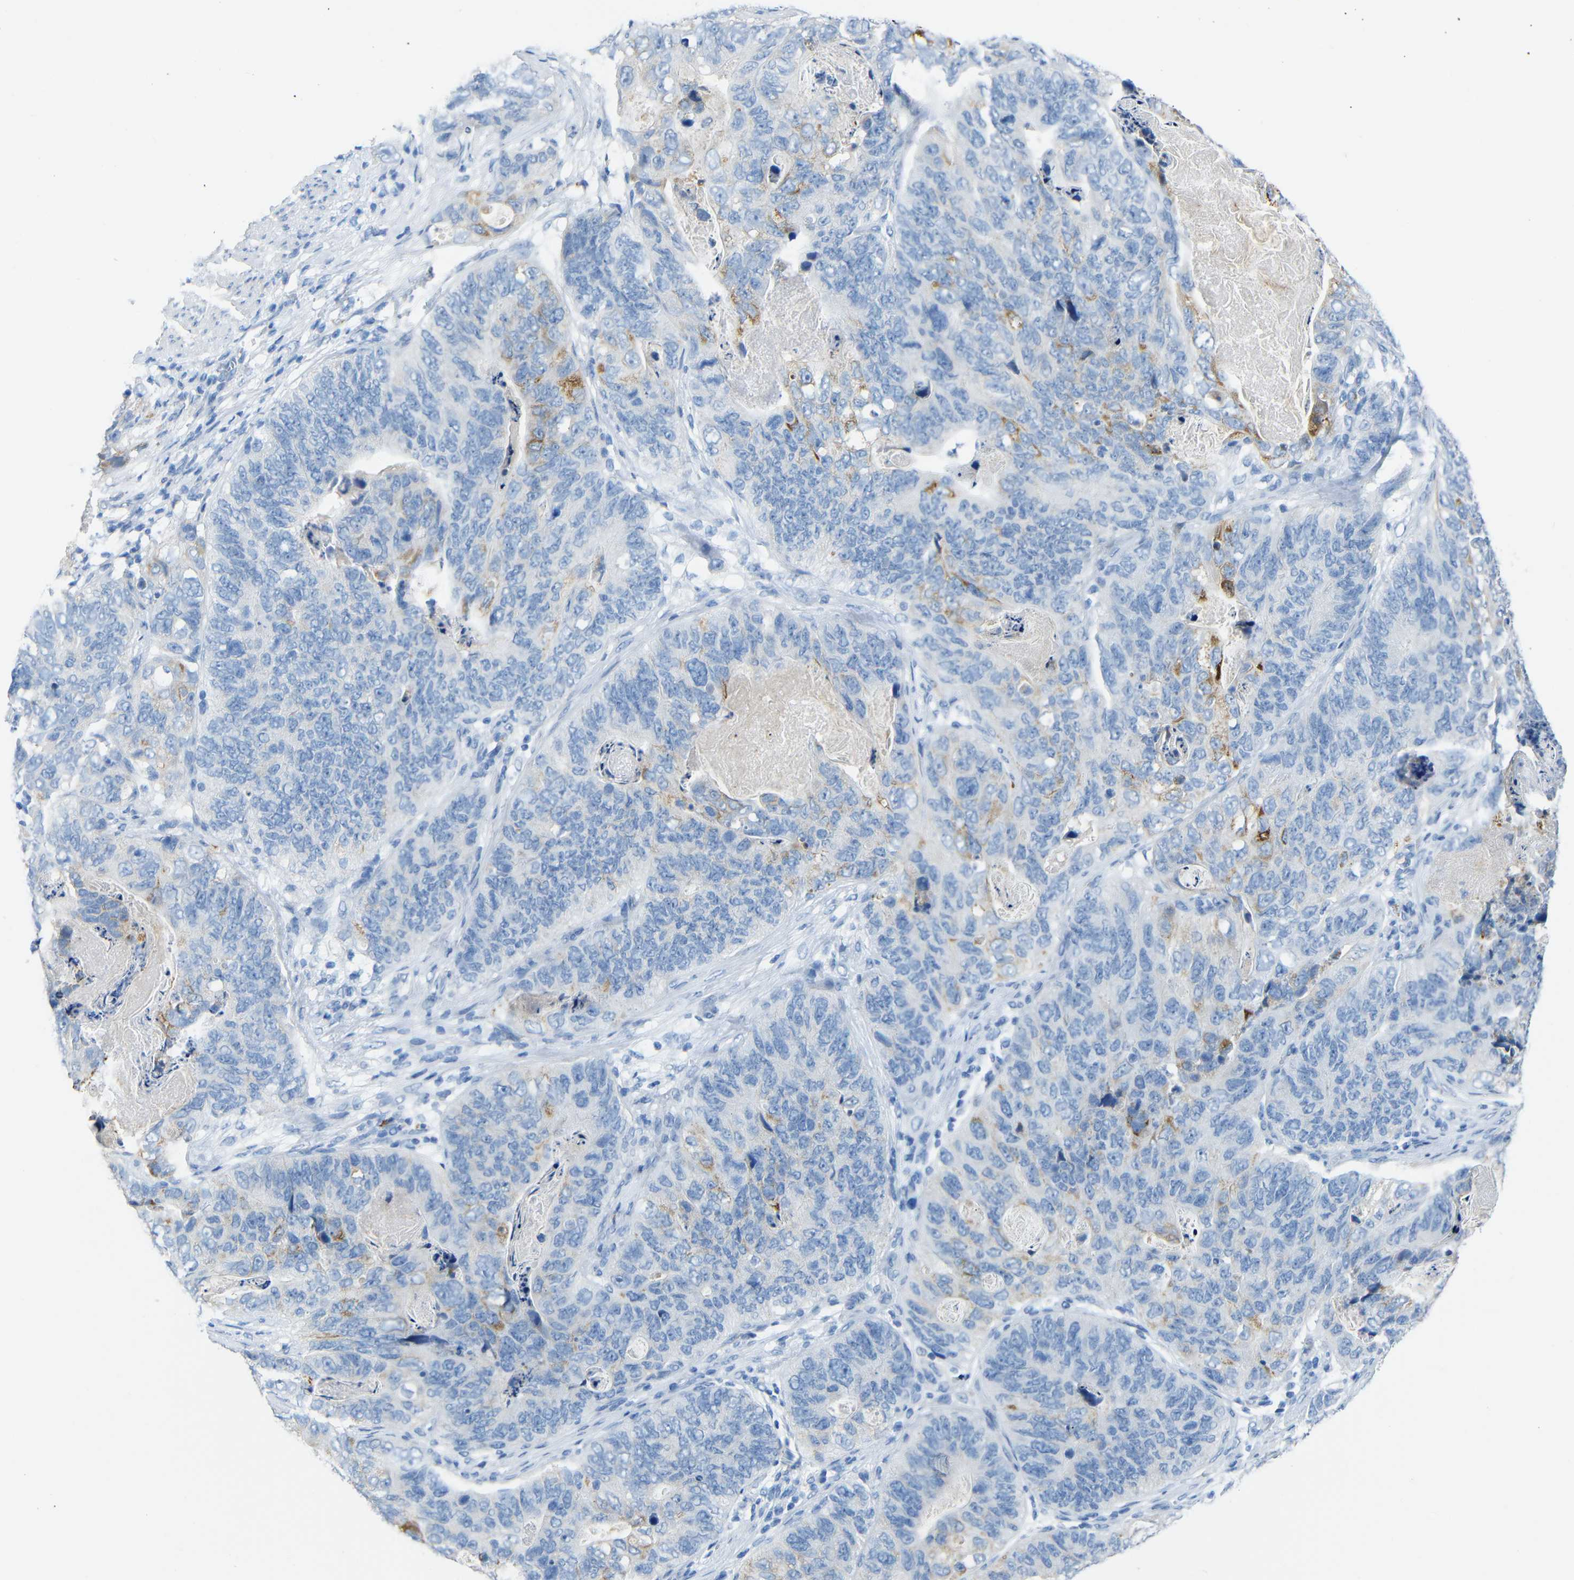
{"staining": {"intensity": "moderate", "quantity": "<25%", "location": "cytoplasmic/membranous"}, "tissue": "stomach cancer", "cell_type": "Tumor cells", "image_type": "cancer", "snomed": [{"axis": "morphology", "description": "Adenocarcinoma, NOS"}, {"axis": "topography", "description": "Stomach"}], "caption": "Brown immunohistochemical staining in human stomach cancer reveals moderate cytoplasmic/membranous staining in approximately <25% of tumor cells. Nuclei are stained in blue.", "gene": "C15orf48", "patient": {"sex": "female", "age": 89}}